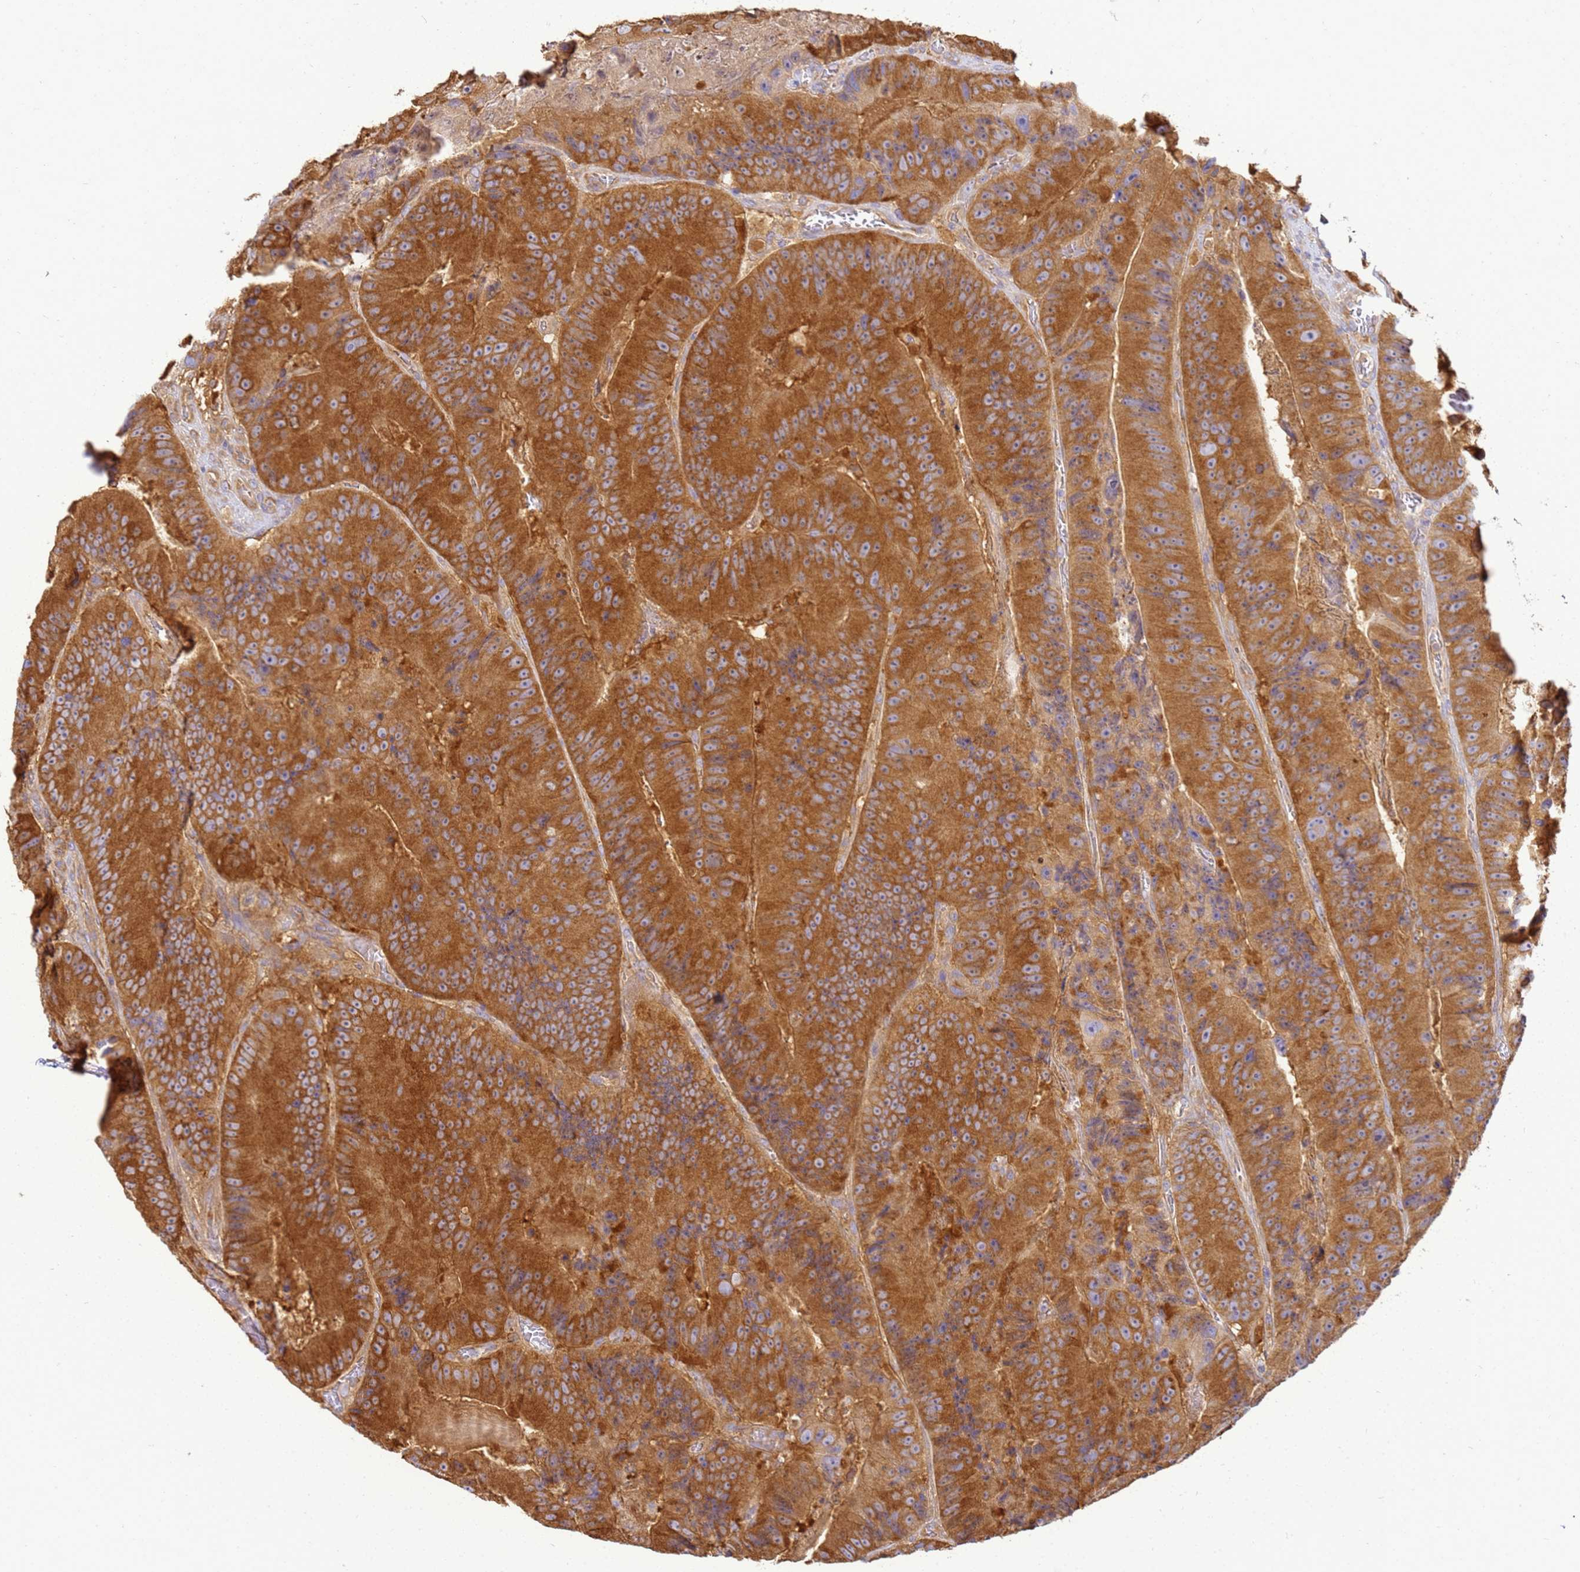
{"staining": {"intensity": "strong", "quantity": ">75%", "location": "cytoplasmic/membranous"}, "tissue": "colorectal cancer", "cell_type": "Tumor cells", "image_type": "cancer", "snomed": [{"axis": "morphology", "description": "Adenocarcinoma, NOS"}, {"axis": "topography", "description": "Colon"}], "caption": "Colorectal cancer (adenocarcinoma) stained with a brown dye shows strong cytoplasmic/membranous positive staining in approximately >75% of tumor cells.", "gene": "NARS1", "patient": {"sex": "female", "age": 86}}